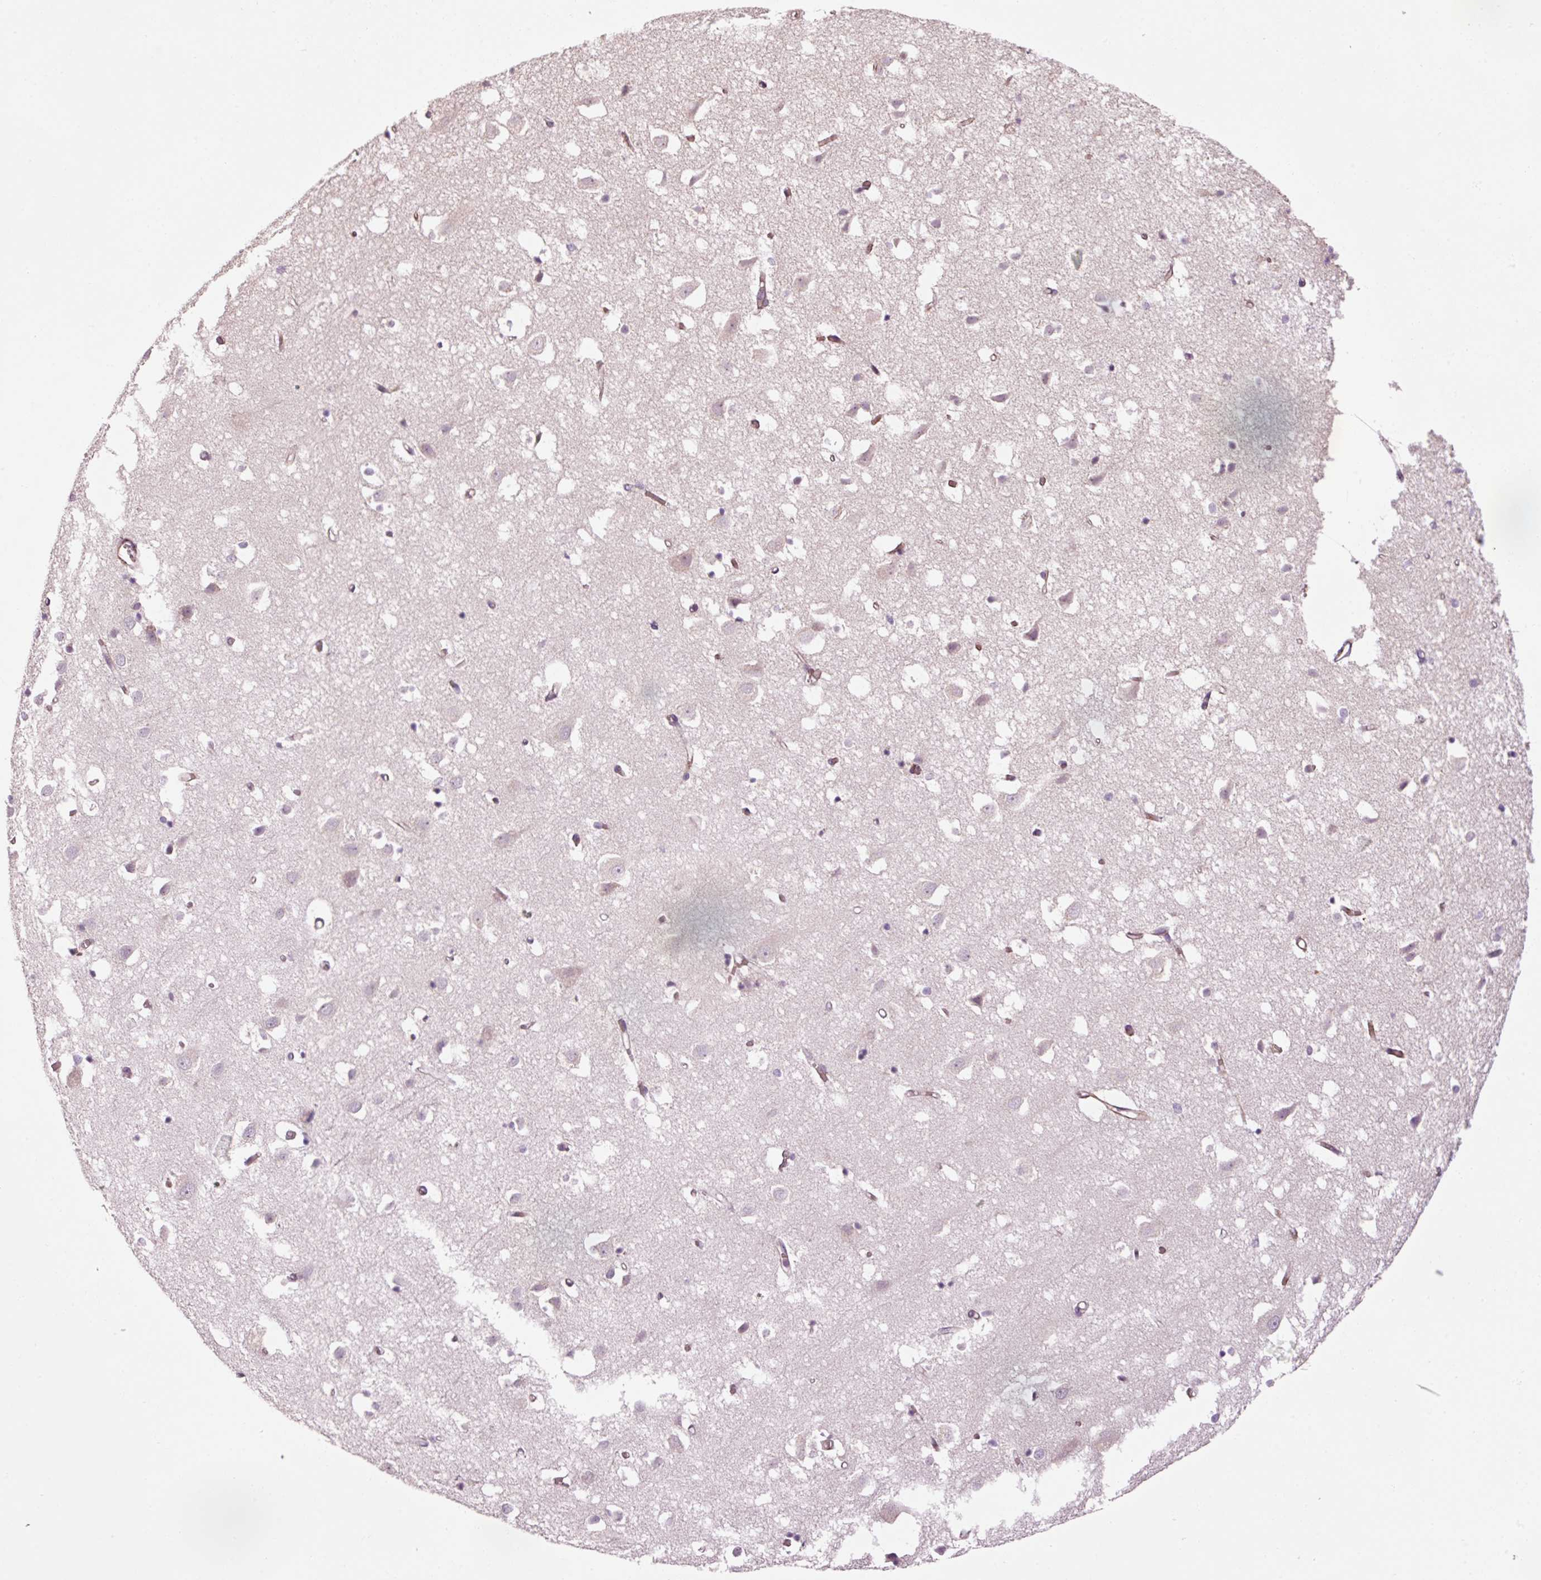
{"staining": {"intensity": "moderate", "quantity": ">75%", "location": "cytoplasmic/membranous"}, "tissue": "cerebral cortex", "cell_type": "Endothelial cells", "image_type": "normal", "snomed": [{"axis": "morphology", "description": "Normal tissue, NOS"}, {"axis": "topography", "description": "Cerebral cortex"}], "caption": "Immunohistochemistry (IHC) (DAB) staining of normal cerebral cortex demonstrates moderate cytoplasmic/membranous protein expression in about >75% of endothelial cells.", "gene": "ANKRD20A1", "patient": {"sex": "male", "age": 70}}